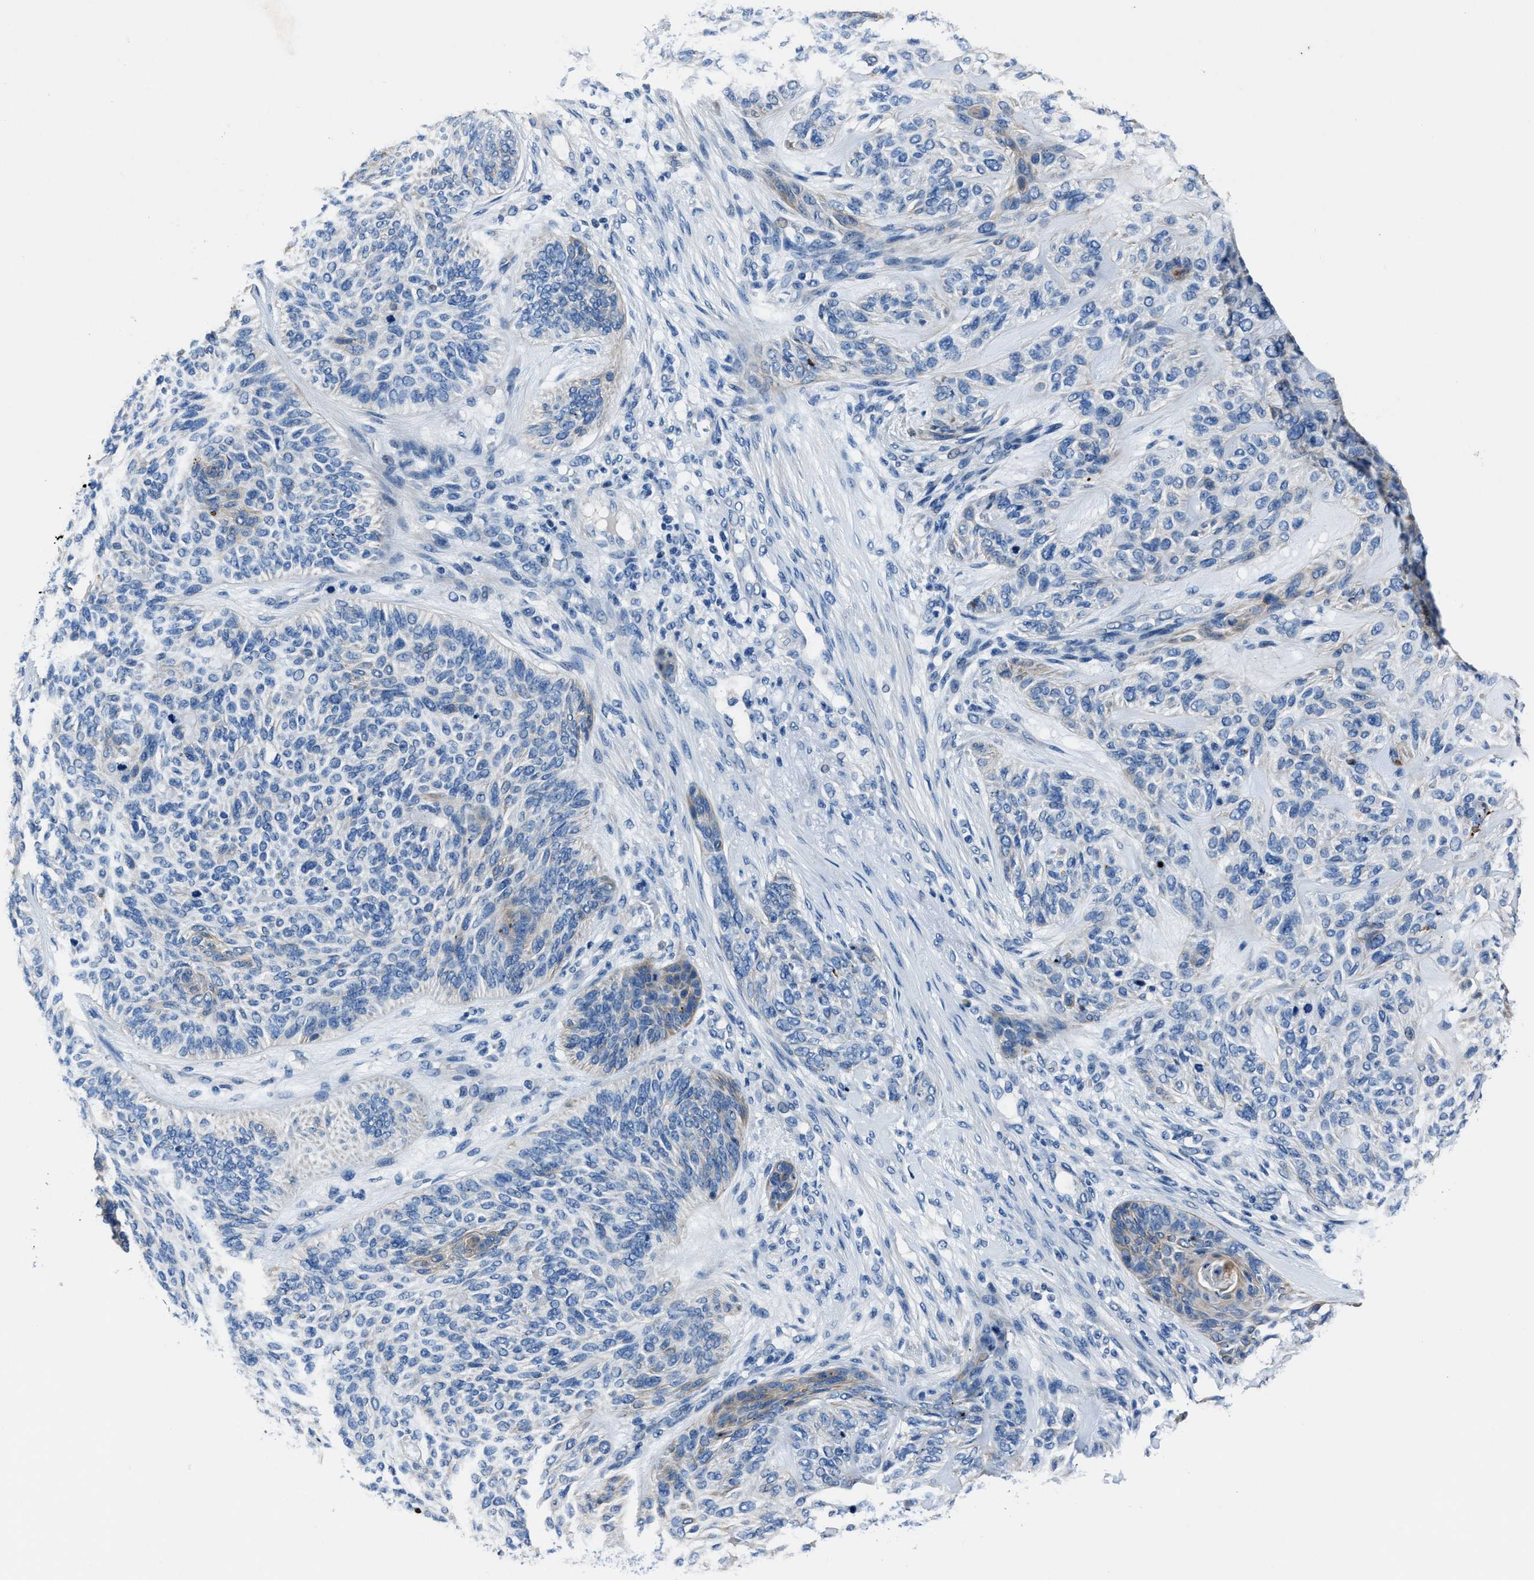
{"staining": {"intensity": "weak", "quantity": "<25%", "location": "cytoplasmic/membranous"}, "tissue": "skin cancer", "cell_type": "Tumor cells", "image_type": "cancer", "snomed": [{"axis": "morphology", "description": "Basal cell carcinoma"}, {"axis": "topography", "description": "Skin"}], "caption": "The IHC micrograph has no significant expression in tumor cells of skin cancer tissue. The staining was performed using DAB to visualize the protein expression in brown, while the nuclei were stained in blue with hematoxylin (Magnification: 20x).", "gene": "NACAD", "patient": {"sex": "male", "age": 55}}